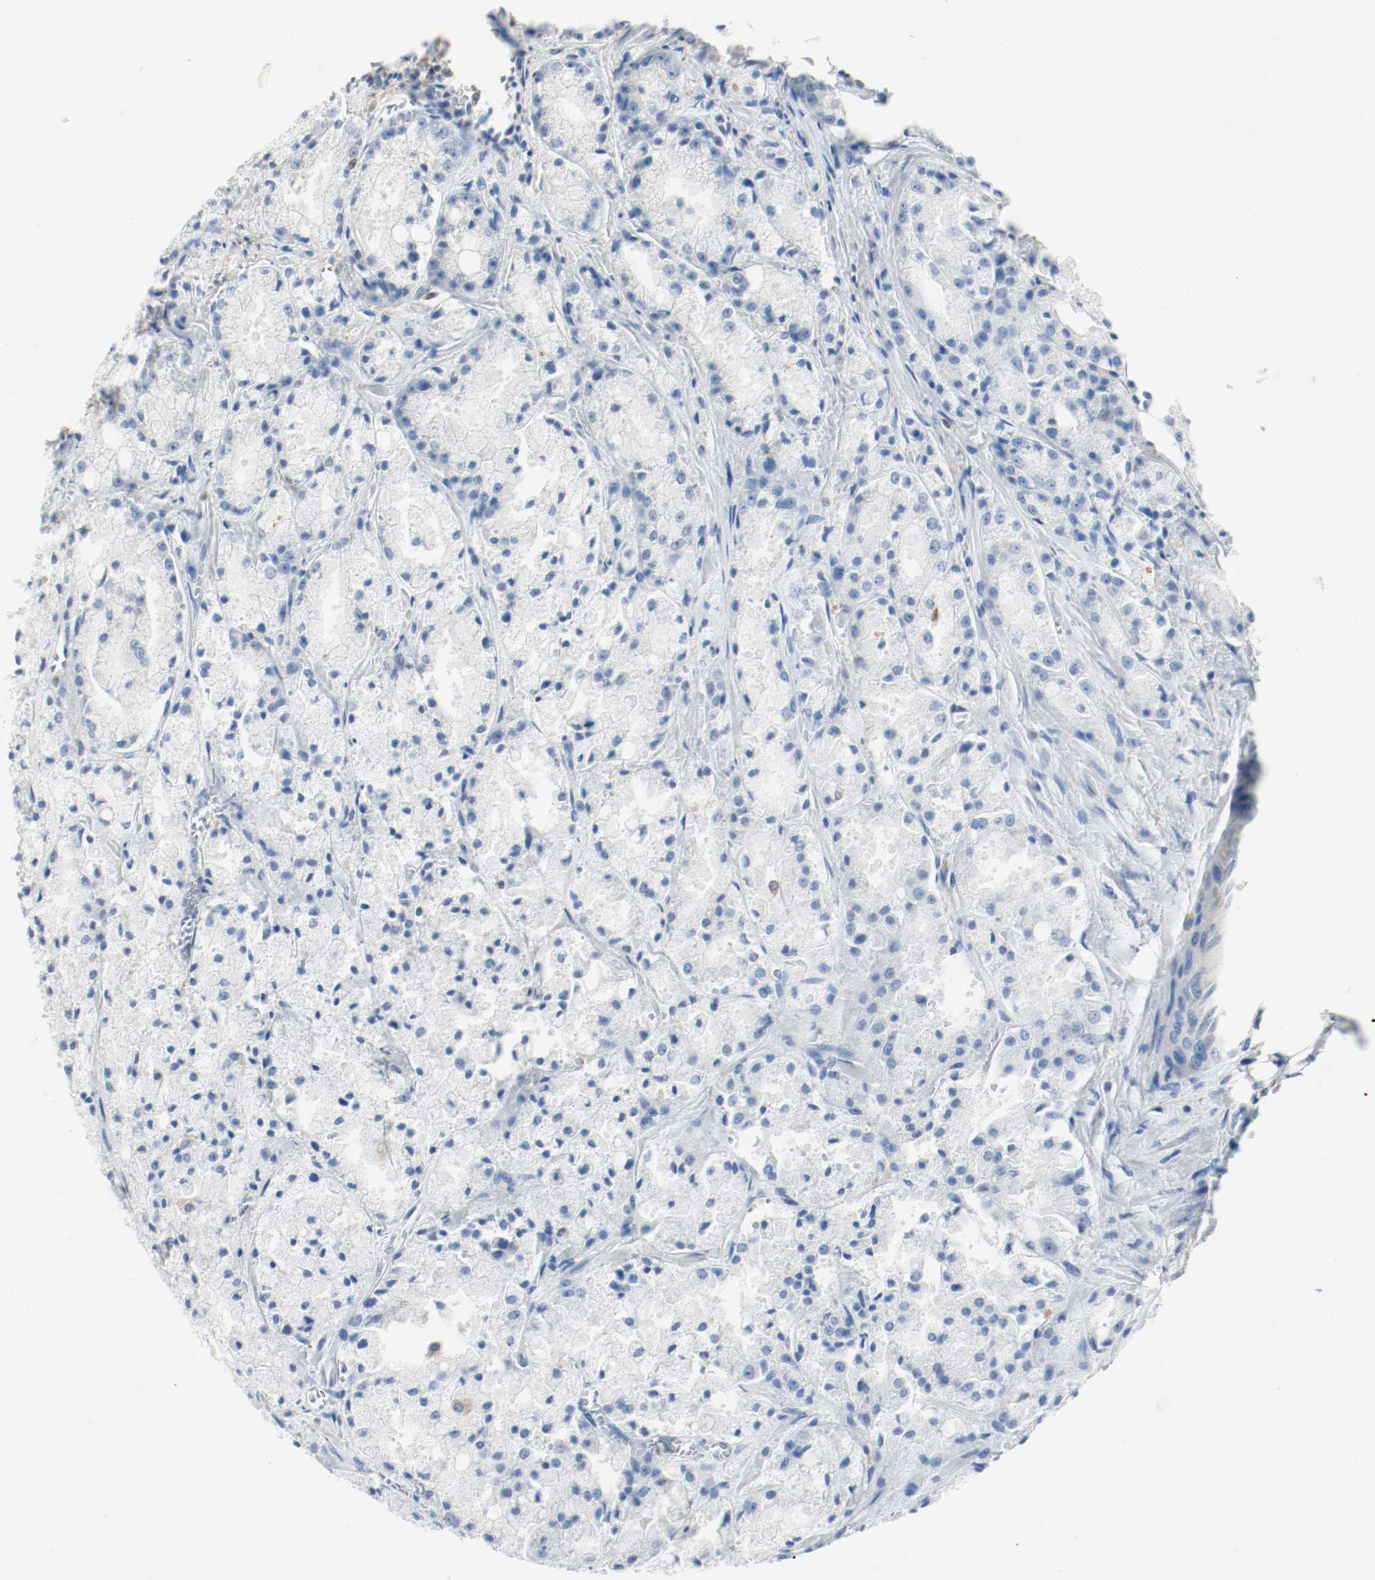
{"staining": {"intensity": "negative", "quantity": "none", "location": "none"}, "tissue": "prostate cancer", "cell_type": "Tumor cells", "image_type": "cancer", "snomed": [{"axis": "morphology", "description": "Adenocarcinoma, Low grade"}, {"axis": "topography", "description": "Prostate"}], "caption": "Image shows no protein staining in tumor cells of prostate cancer tissue. Nuclei are stained in blue.", "gene": "ARPC1B", "patient": {"sex": "male", "age": 64}}